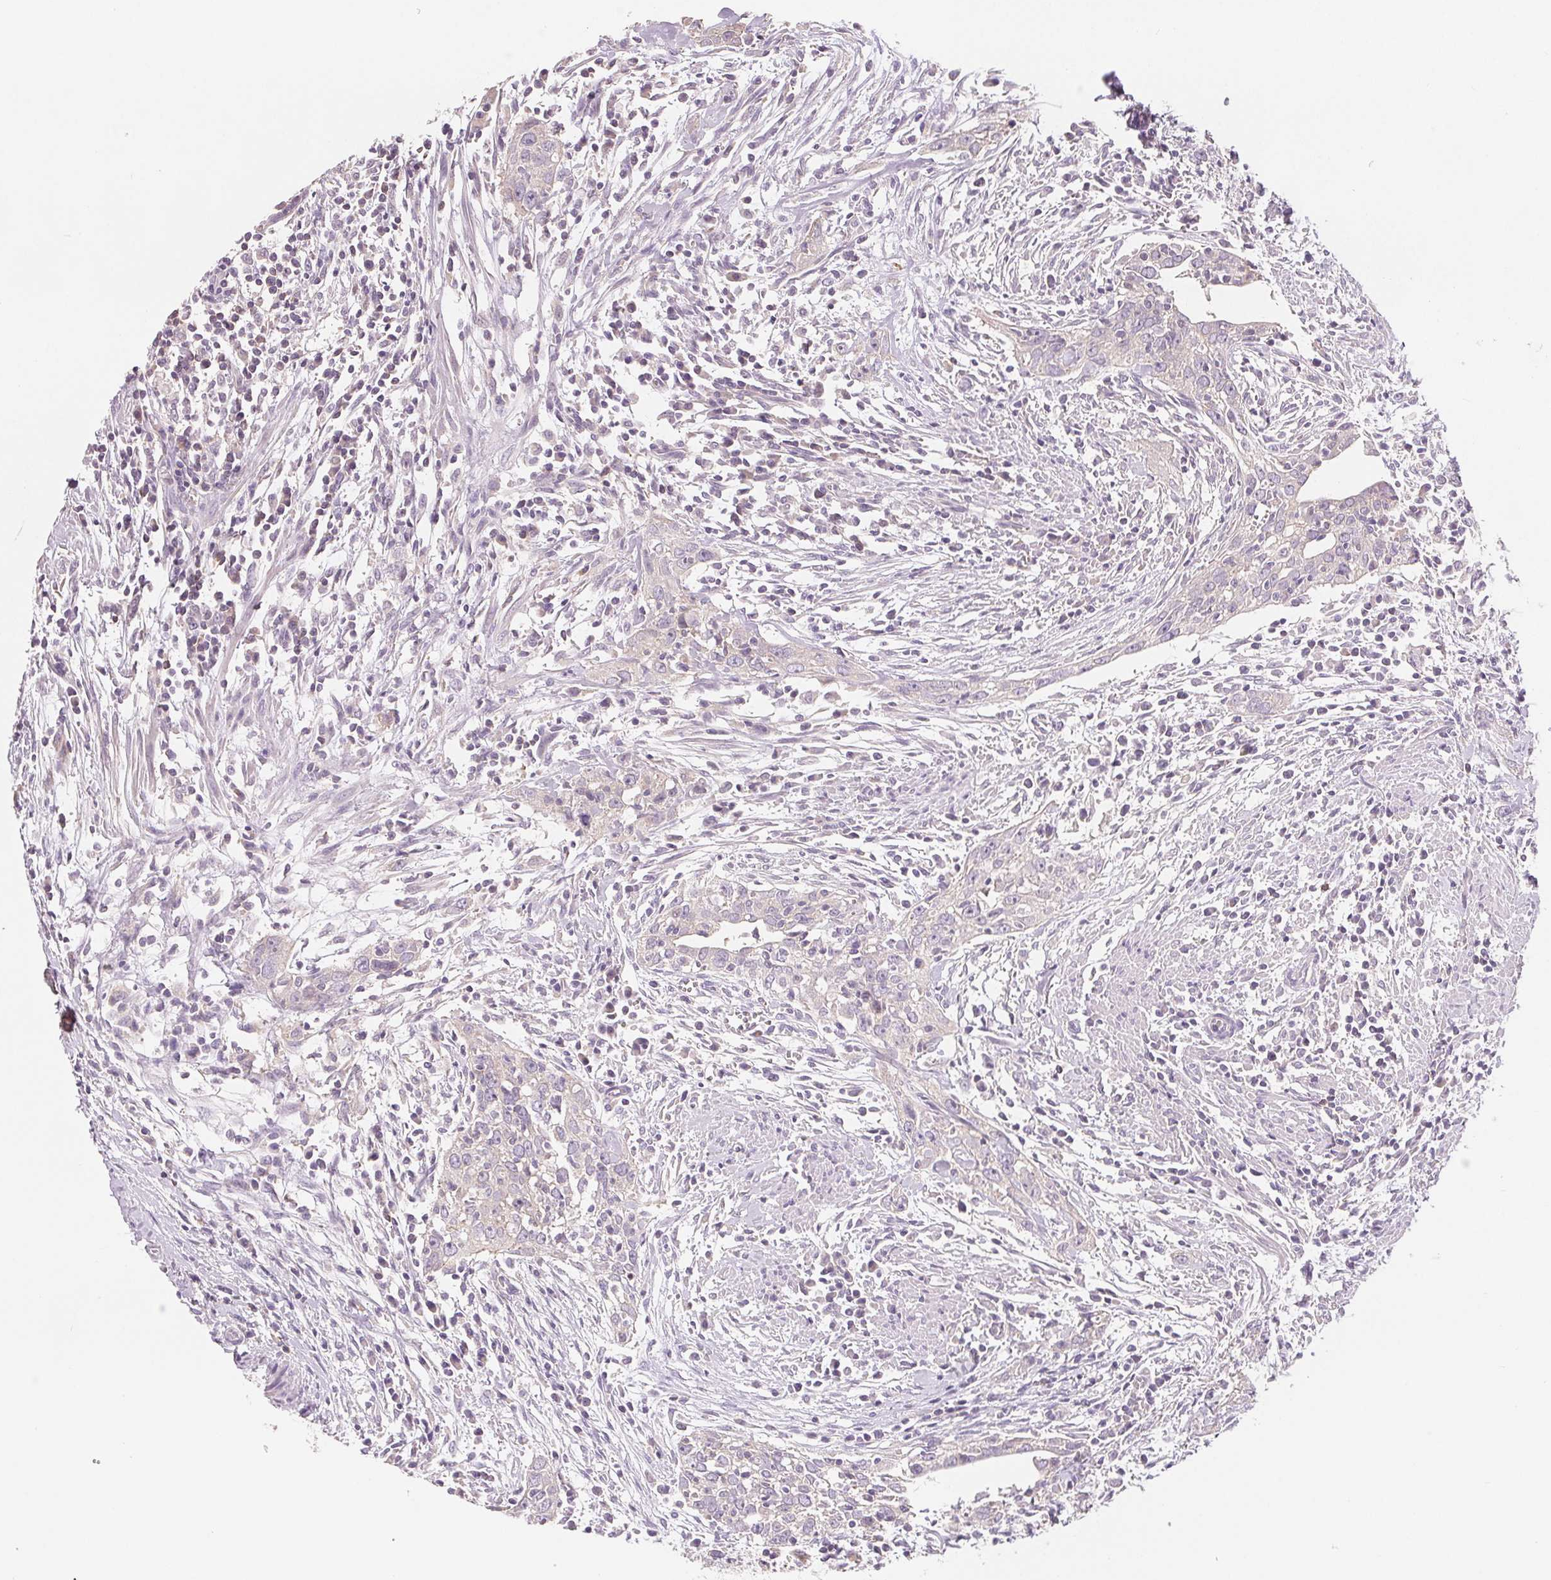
{"staining": {"intensity": "negative", "quantity": "none", "location": "none"}, "tissue": "urothelial cancer", "cell_type": "Tumor cells", "image_type": "cancer", "snomed": [{"axis": "morphology", "description": "Urothelial carcinoma, High grade"}, {"axis": "topography", "description": "Urinary bladder"}], "caption": "Immunohistochemistry photomicrograph of neoplastic tissue: urothelial cancer stained with DAB (3,3'-diaminobenzidine) demonstrates no significant protein staining in tumor cells.", "gene": "VTCN1", "patient": {"sex": "male", "age": 83}}